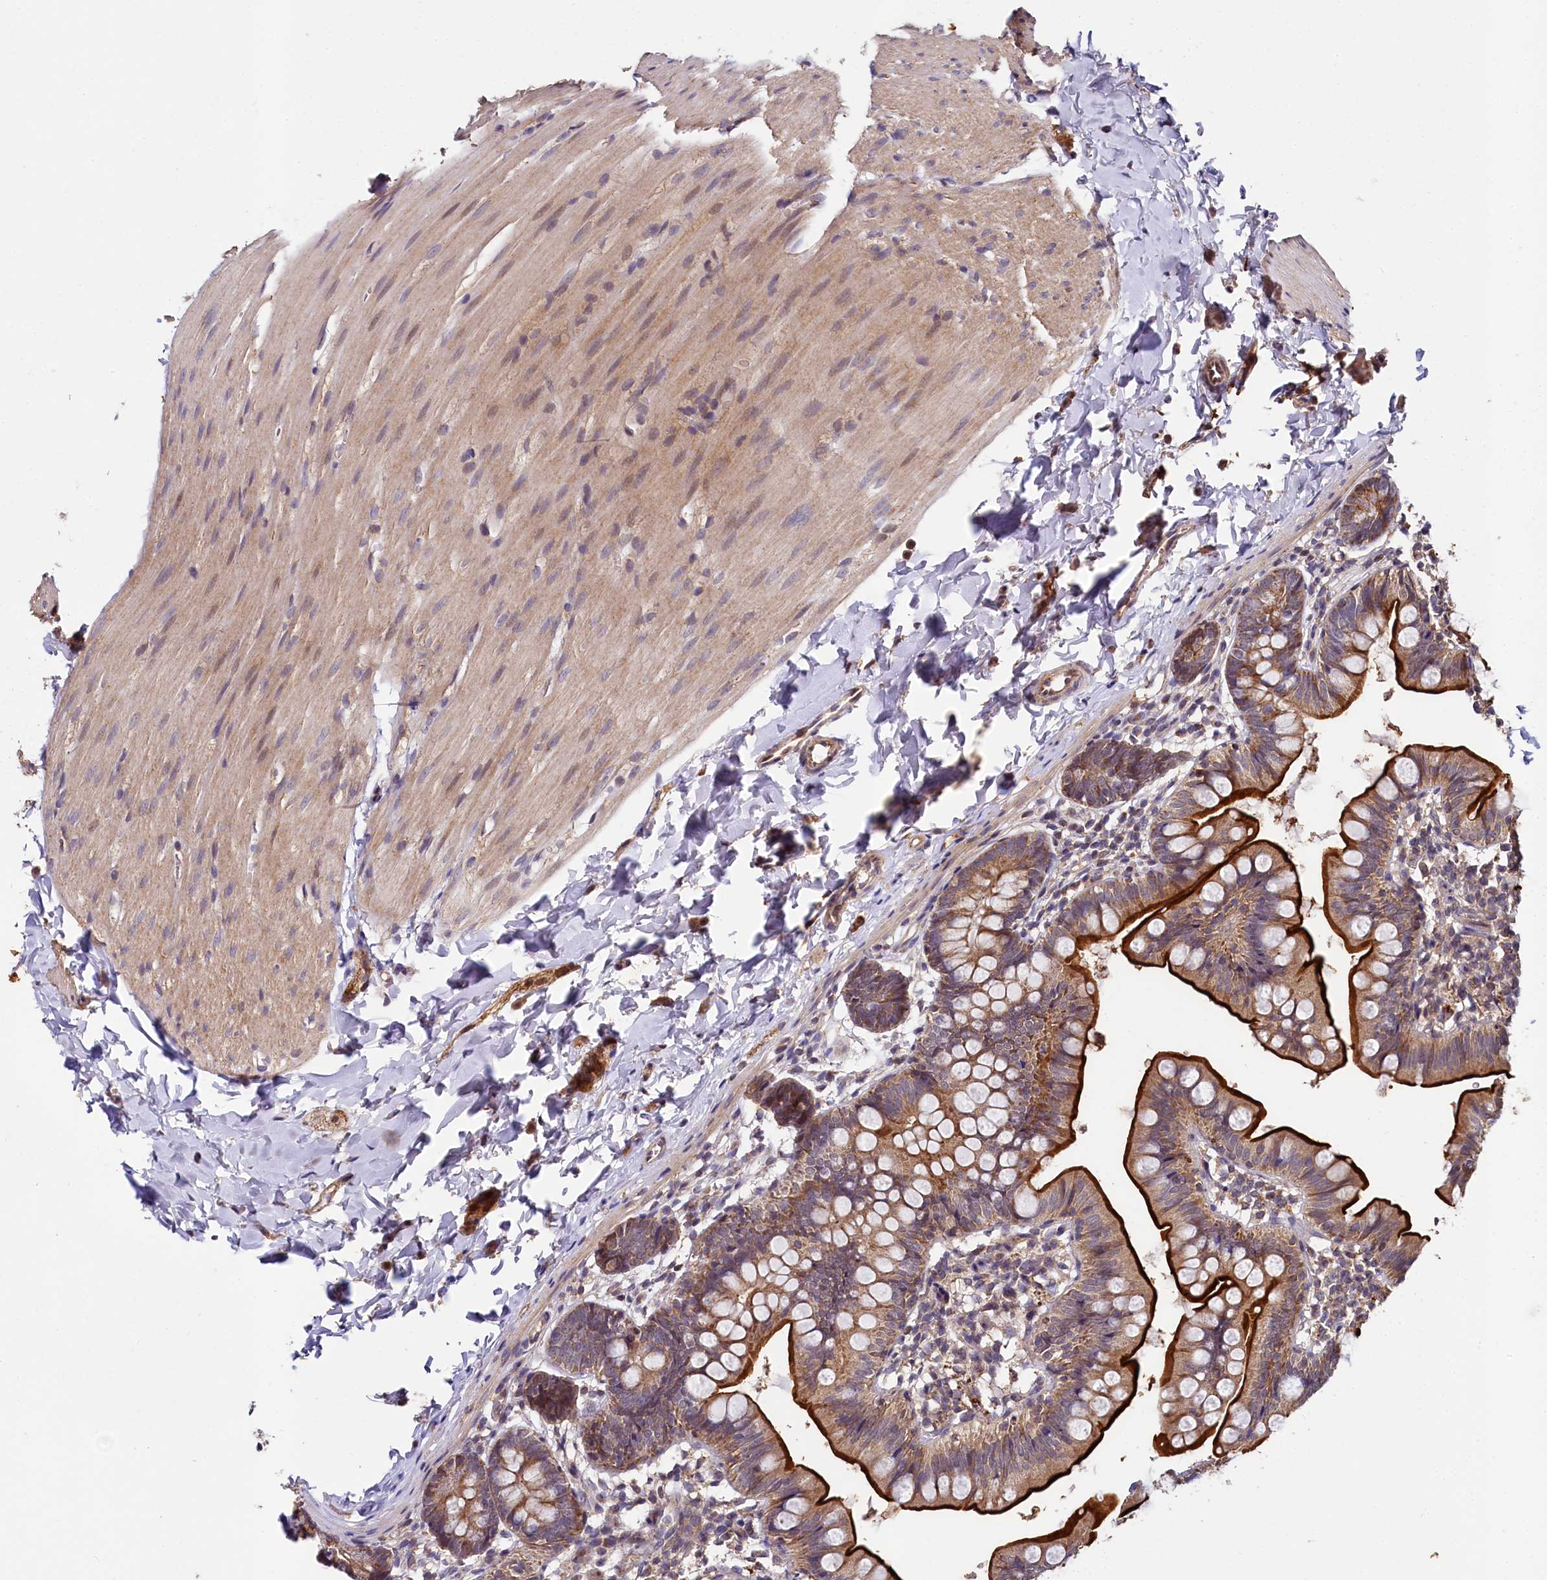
{"staining": {"intensity": "strong", "quantity": ">75%", "location": "cytoplasmic/membranous"}, "tissue": "small intestine", "cell_type": "Glandular cells", "image_type": "normal", "snomed": [{"axis": "morphology", "description": "Normal tissue, NOS"}, {"axis": "topography", "description": "Small intestine"}], "caption": "Immunohistochemical staining of benign small intestine displays high levels of strong cytoplasmic/membranous staining in approximately >75% of glandular cells.", "gene": "SPRYD3", "patient": {"sex": "male", "age": 7}}